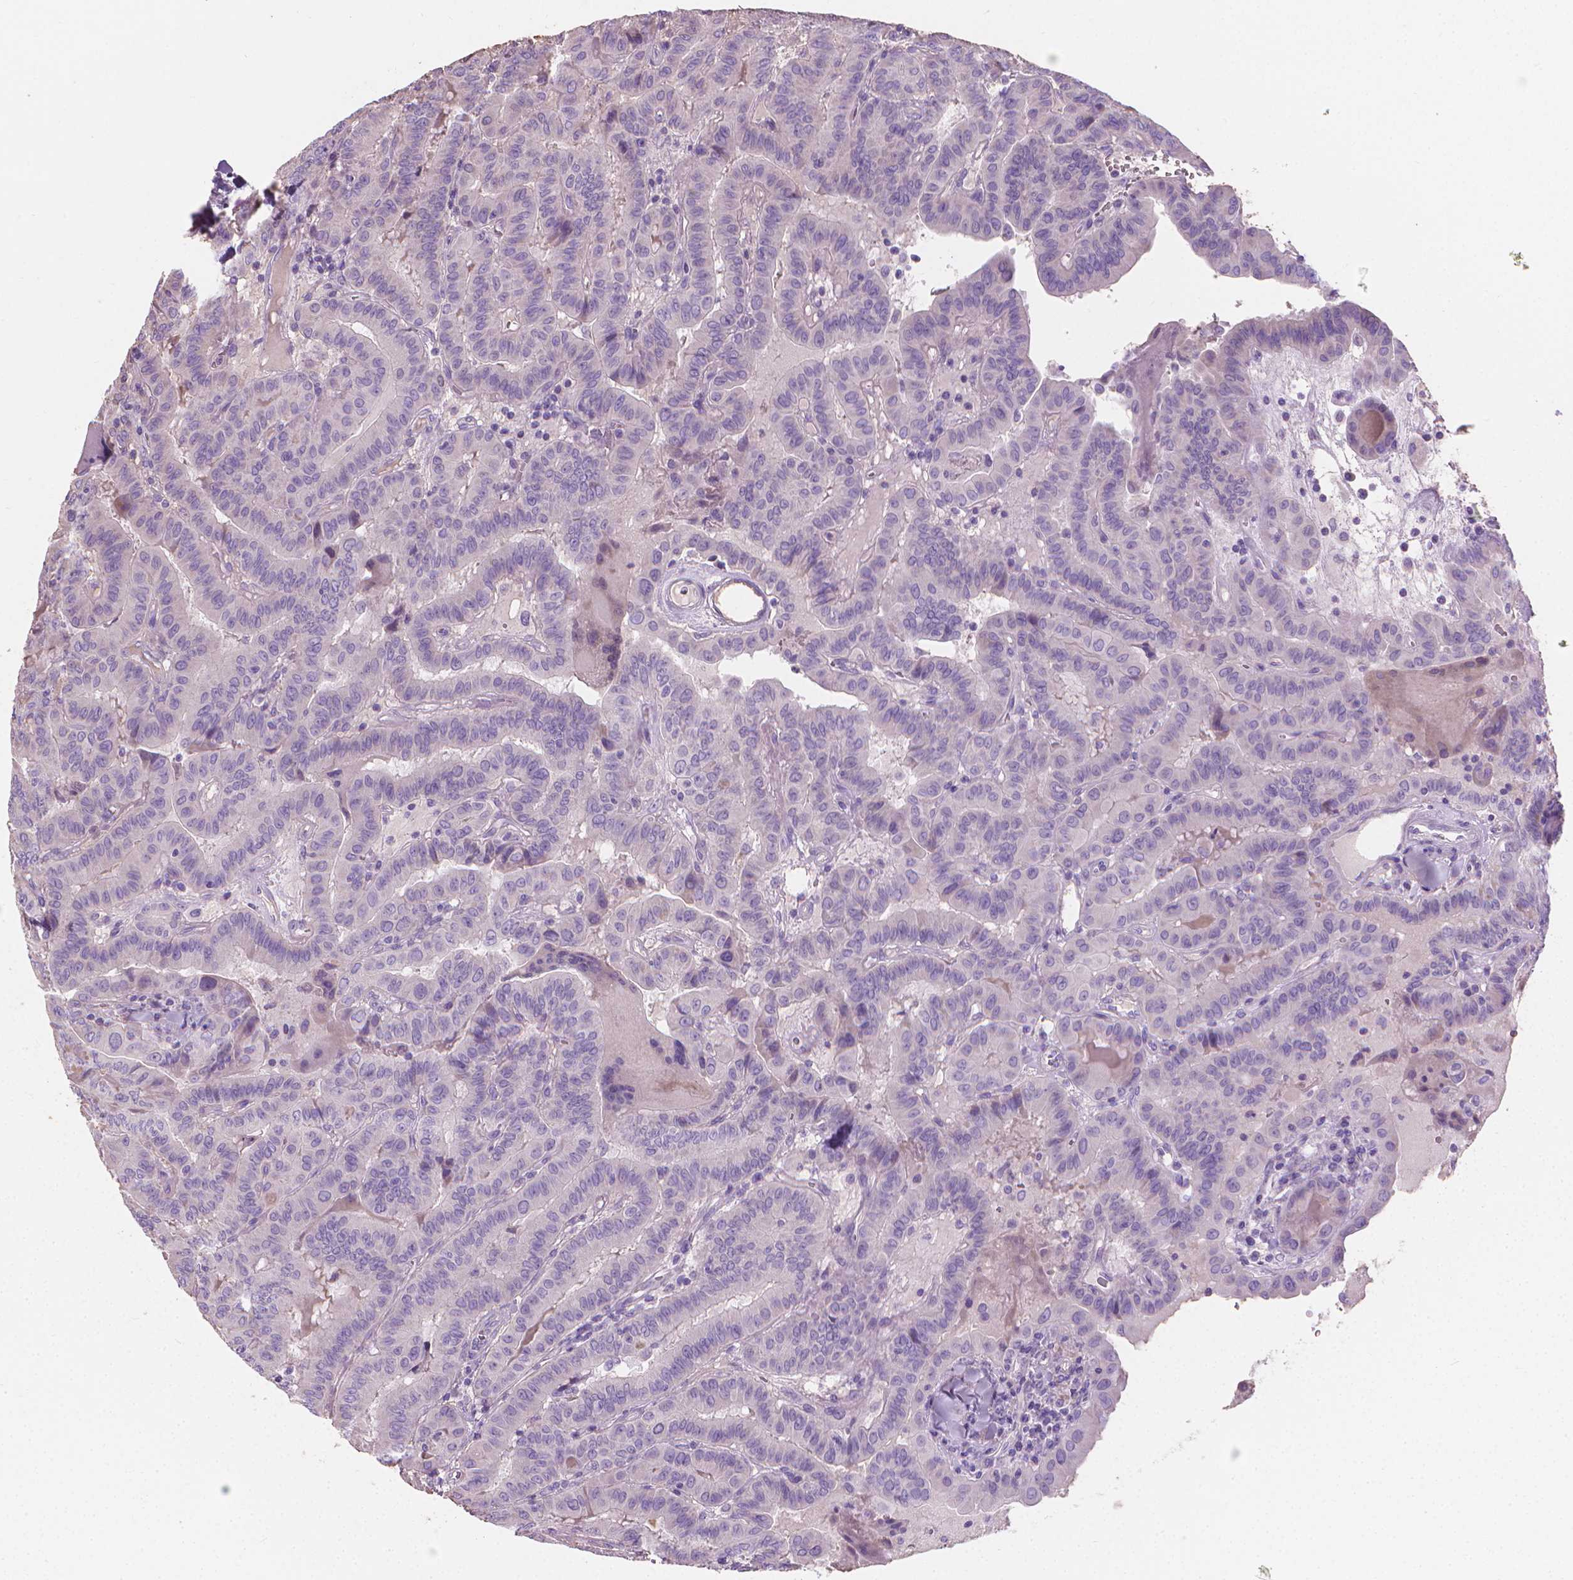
{"staining": {"intensity": "negative", "quantity": "none", "location": "none"}, "tissue": "thyroid cancer", "cell_type": "Tumor cells", "image_type": "cancer", "snomed": [{"axis": "morphology", "description": "Papillary adenocarcinoma, NOS"}, {"axis": "topography", "description": "Thyroid gland"}], "caption": "Protein analysis of papillary adenocarcinoma (thyroid) demonstrates no significant staining in tumor cells.", "gene": "CABCOCO1", "patient": {"sex": "female", "age": 37}}